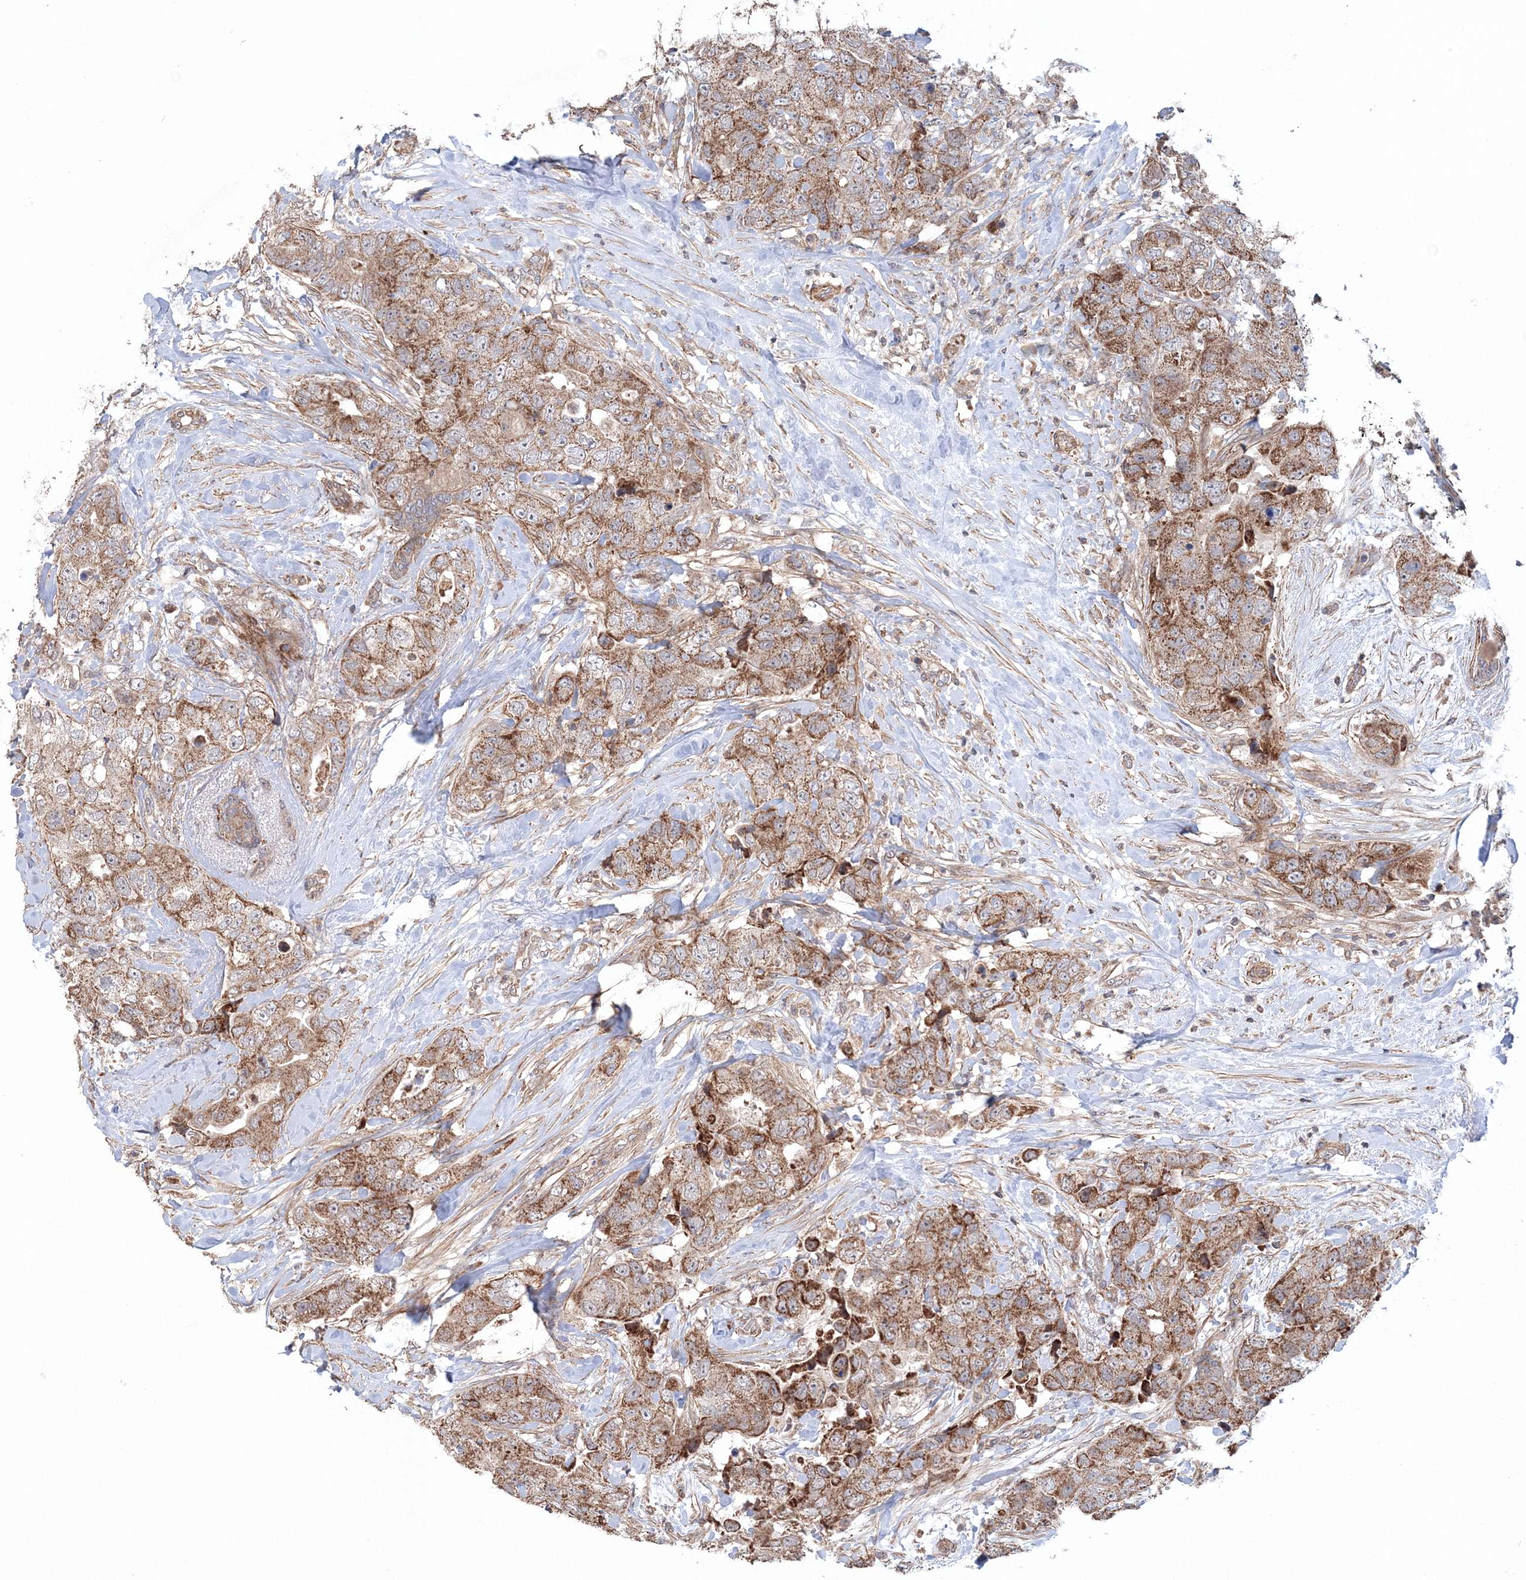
{"staining": {"intensity": "moderate", "quantity": ">75%", "location": "cytoplasmic/membranous"}, "tissue": "breast cancer", "cell_type": "Tumor cells", "image_type": "cancer", "snomed": [{"axis": "morphology", "description": "Duct carcinoma"}, {"axis": "topography", "description": "Breast"}], "caption": "The image reveals immunohistochemical staining of breast cancer. There is moderate cytoplasmic/membranous expression is identified in approximately >75% of tumor cells.", "gene": "NOA1", "patient": {"sex": "female", "age": 62}}